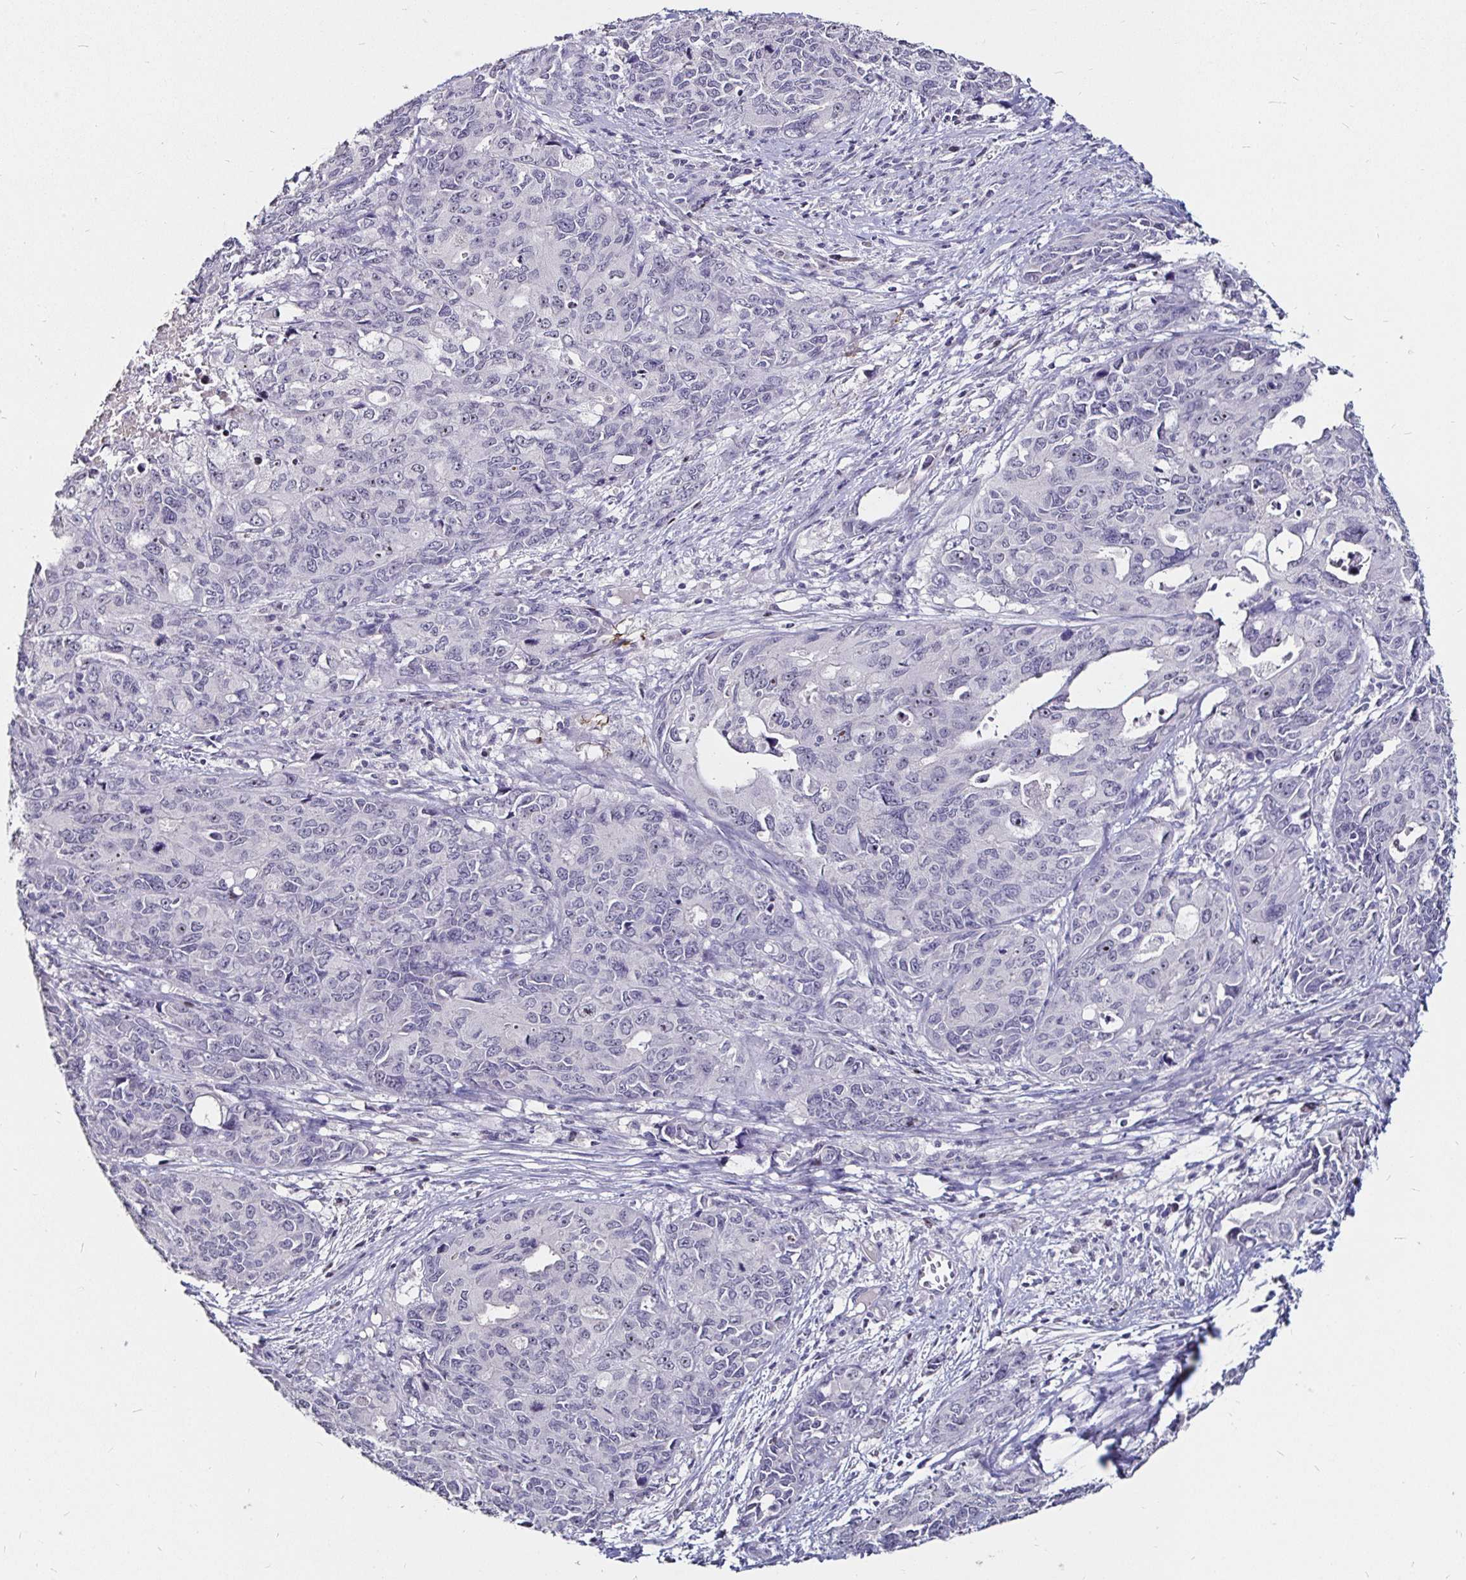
{"staining": {"intensity": "negative", "quantity": "none", "location": "none"}, "tissue": "endometrial cancer", "cell_type": "Tumor cells", "image_type": "cancer", "snomed": [{"axis": "morphology", "description": "Adenocarcinoma, NOS"}, {"axis": "topography", "description": "Uterus"}], "caption": "A high-resolution photomicrograph shows immunohistochemistry staining of adenocarcinoma (endometrial), which exhibits no significant expression in tumor cells.", "gene": "FAIM2", "patient": {"sex": "female", "age": 79}}